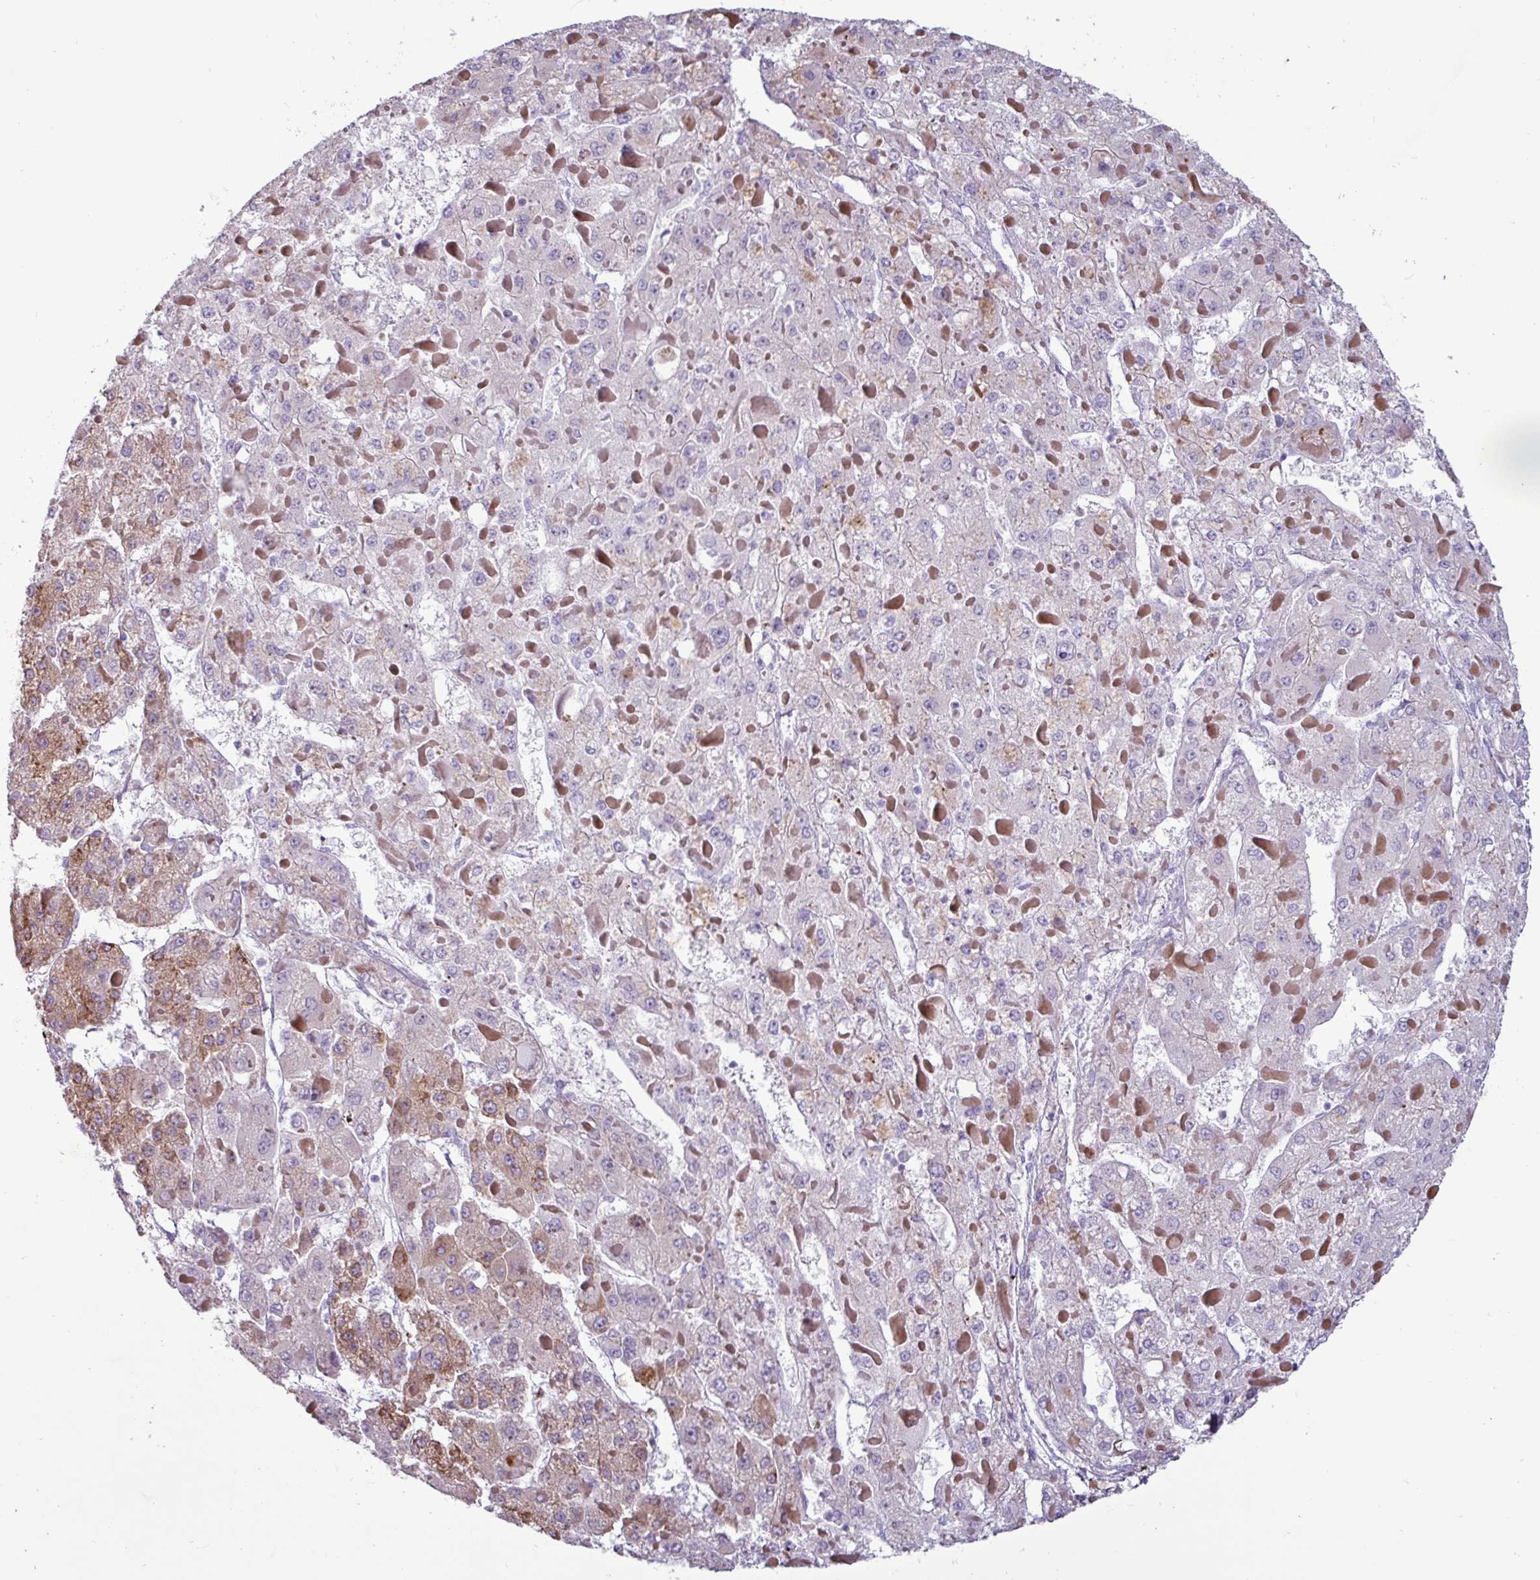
{"staining": {"intensity": "moderate", "quantity": "25%-75%", "location": "cytoplasmic/membranous"}, "tissue": "liver cancer", "cell_type": "Tumor cells", "image_type": "cancer", "snomed": [{"axis": "morphology", "description": "Carcinoma, Hepatocellular, NOS"}, {"axis": "topography", "description": "Liver"}], "caption": "Immunohistochemical staining of liver cancer (hepatocellular carcinoma) exhibits moderate cytoplasmic/membranous protein expression in approximately 25%-75% of tumor cells.", "gene": "PPP1R35", "patient": {"sex": "female", "age": 73}}